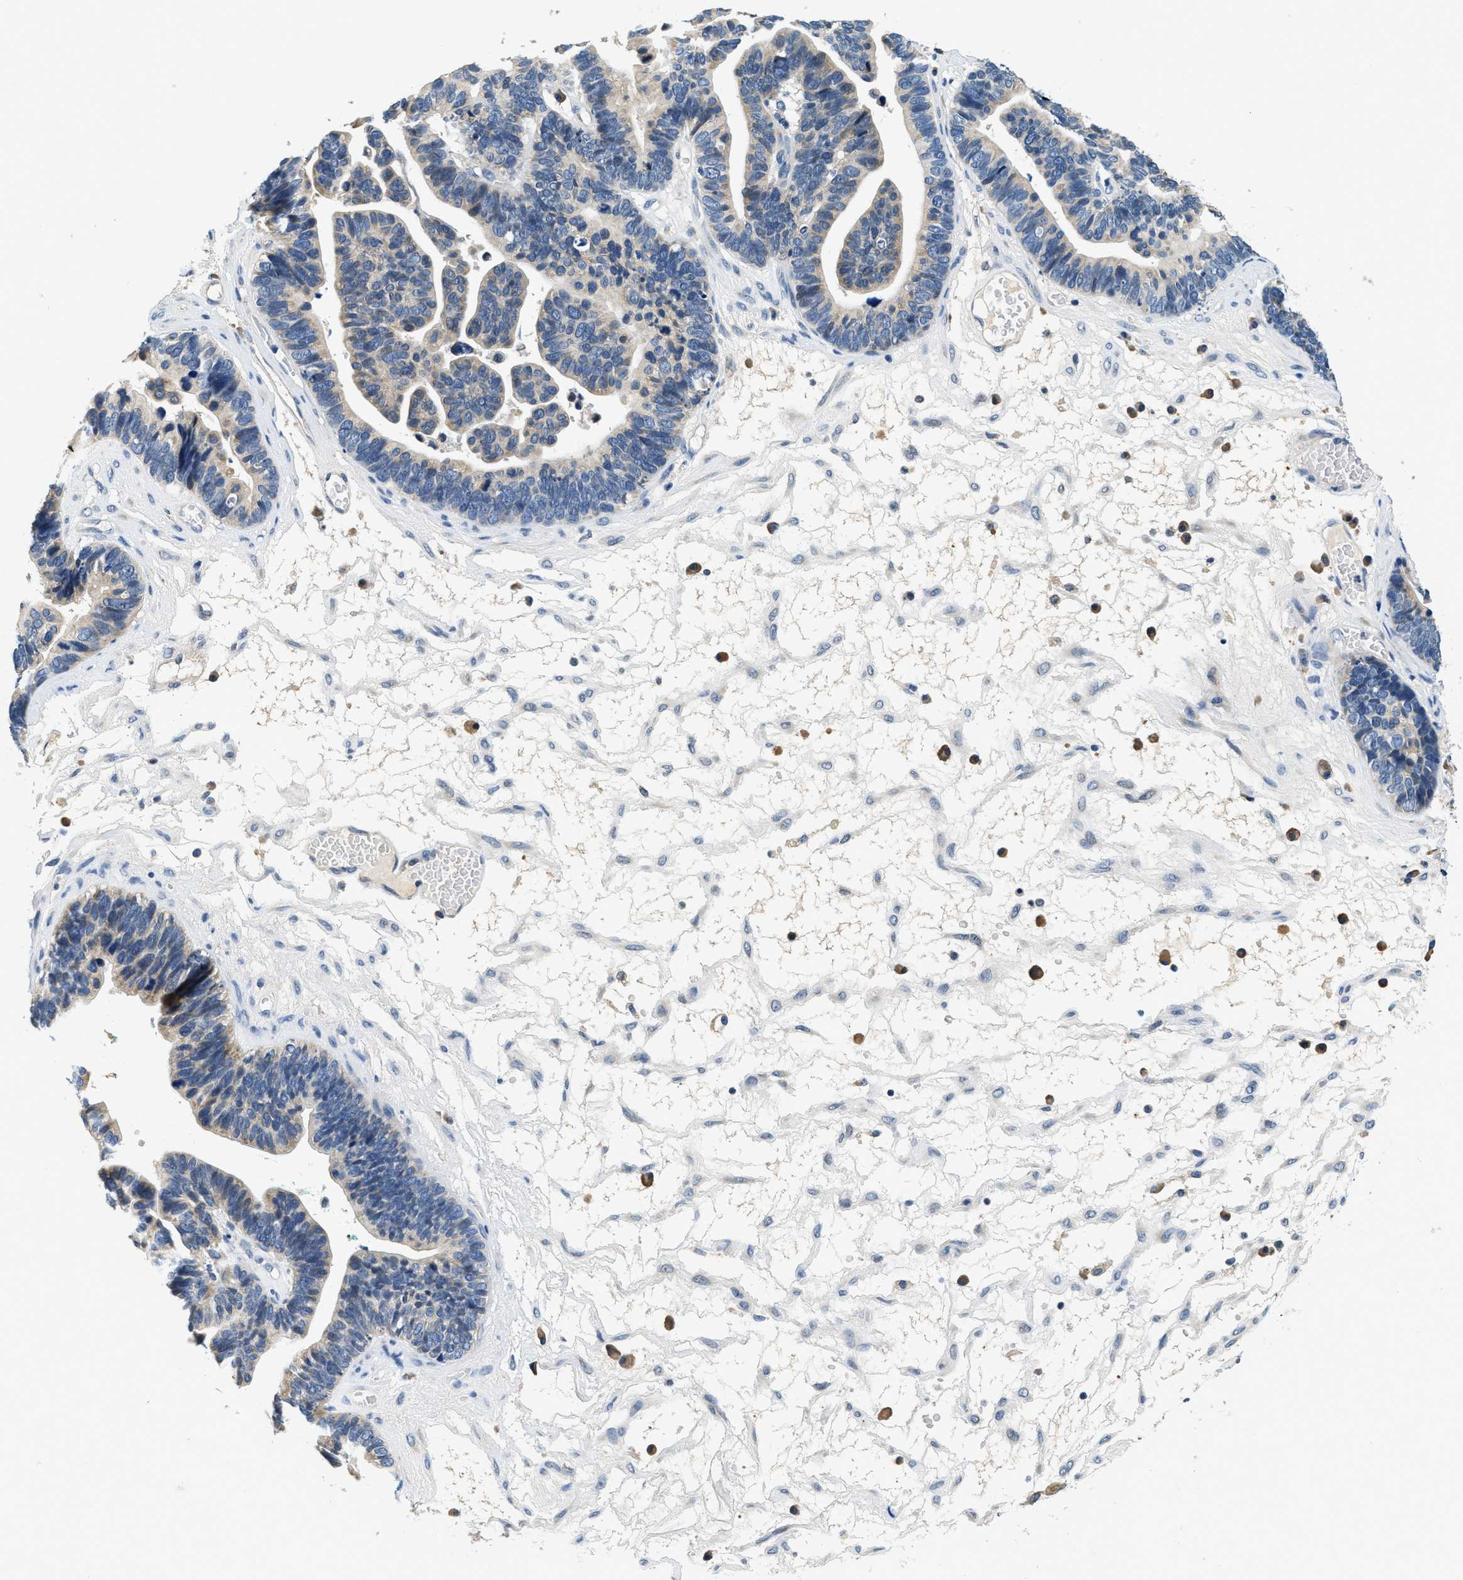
{"staining": {"intensity": "weak", "quantity": "<25%", "location": "cytoplasmic/membranous"}, "tissue": "ovarian cancer", "cell_type": "Tumor cells", "image_type": "cancer", "snomed": [{"axis": "morphology", "description": "Cystadenocarcinoma, serous, NOS"}, {"axis": "topography", "description": "Ovary"}], "caption": "IHC photomicrograph of human serous cystadenocarcinoma (ovarian) stained for a protein (brown), which reveals no staining in tumor cells.", "gene": "ALDH3A2", "patient": {"sex": "female", "age": 56}}